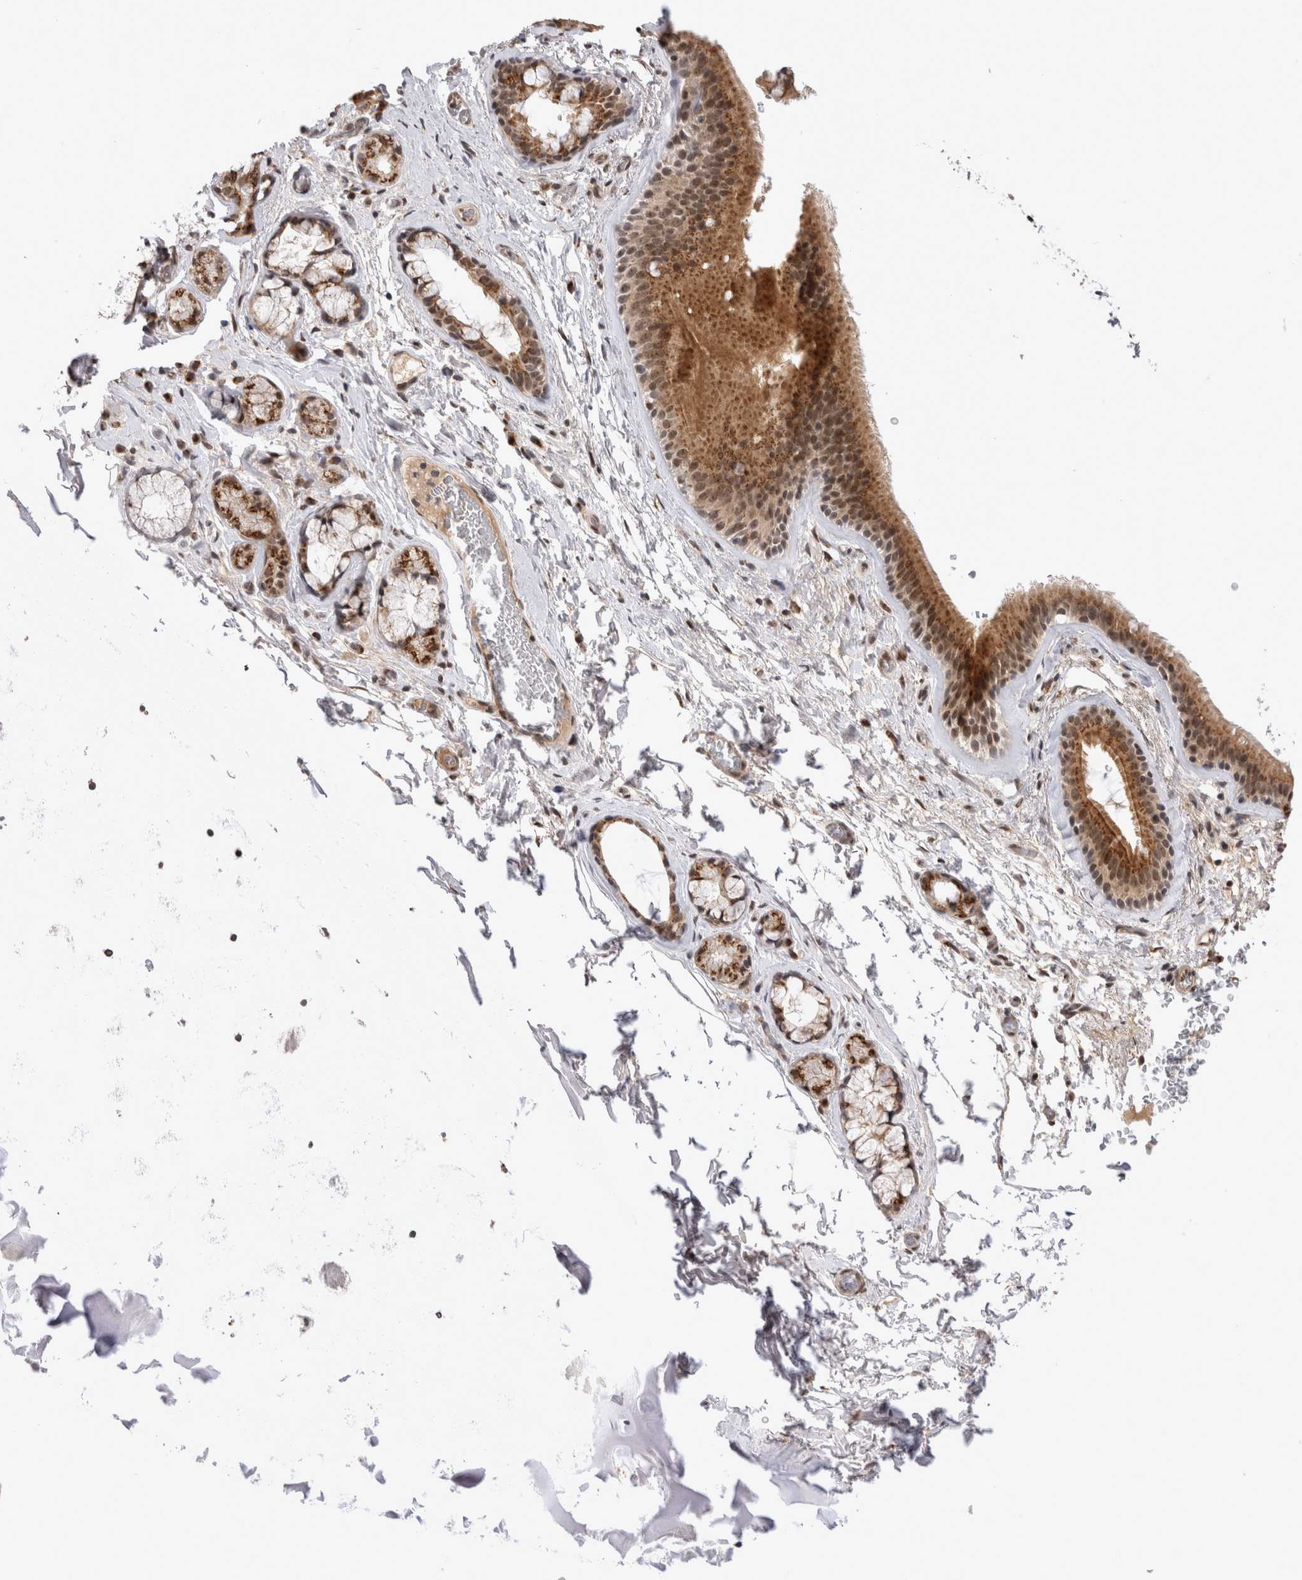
{"staining": {"intensity": "moderate", "quantity": ">75%", "location": "cytoplasmic/membranous,nuclear"}, "tissue": "bronchus", "cell_type": "Respiratory epithelial cells", "image_type": "normal", "snomed": [{"axis": "morphology", "description": "Normal tissue, NOS"}, {"axis": "topography", "description": "Cartilage tissue"}], "caption": "Benign bronchus shows moderate cytoplasmic/membranous,nuclear staining in about >75% of respiratory epithelial cells, visualized by immunohistochemistry. (DAB IHC, brown staining for protein, blue staining for nuclei).", "gene": "TMEM65", "patient": {"sex": "female", "age": 63}}